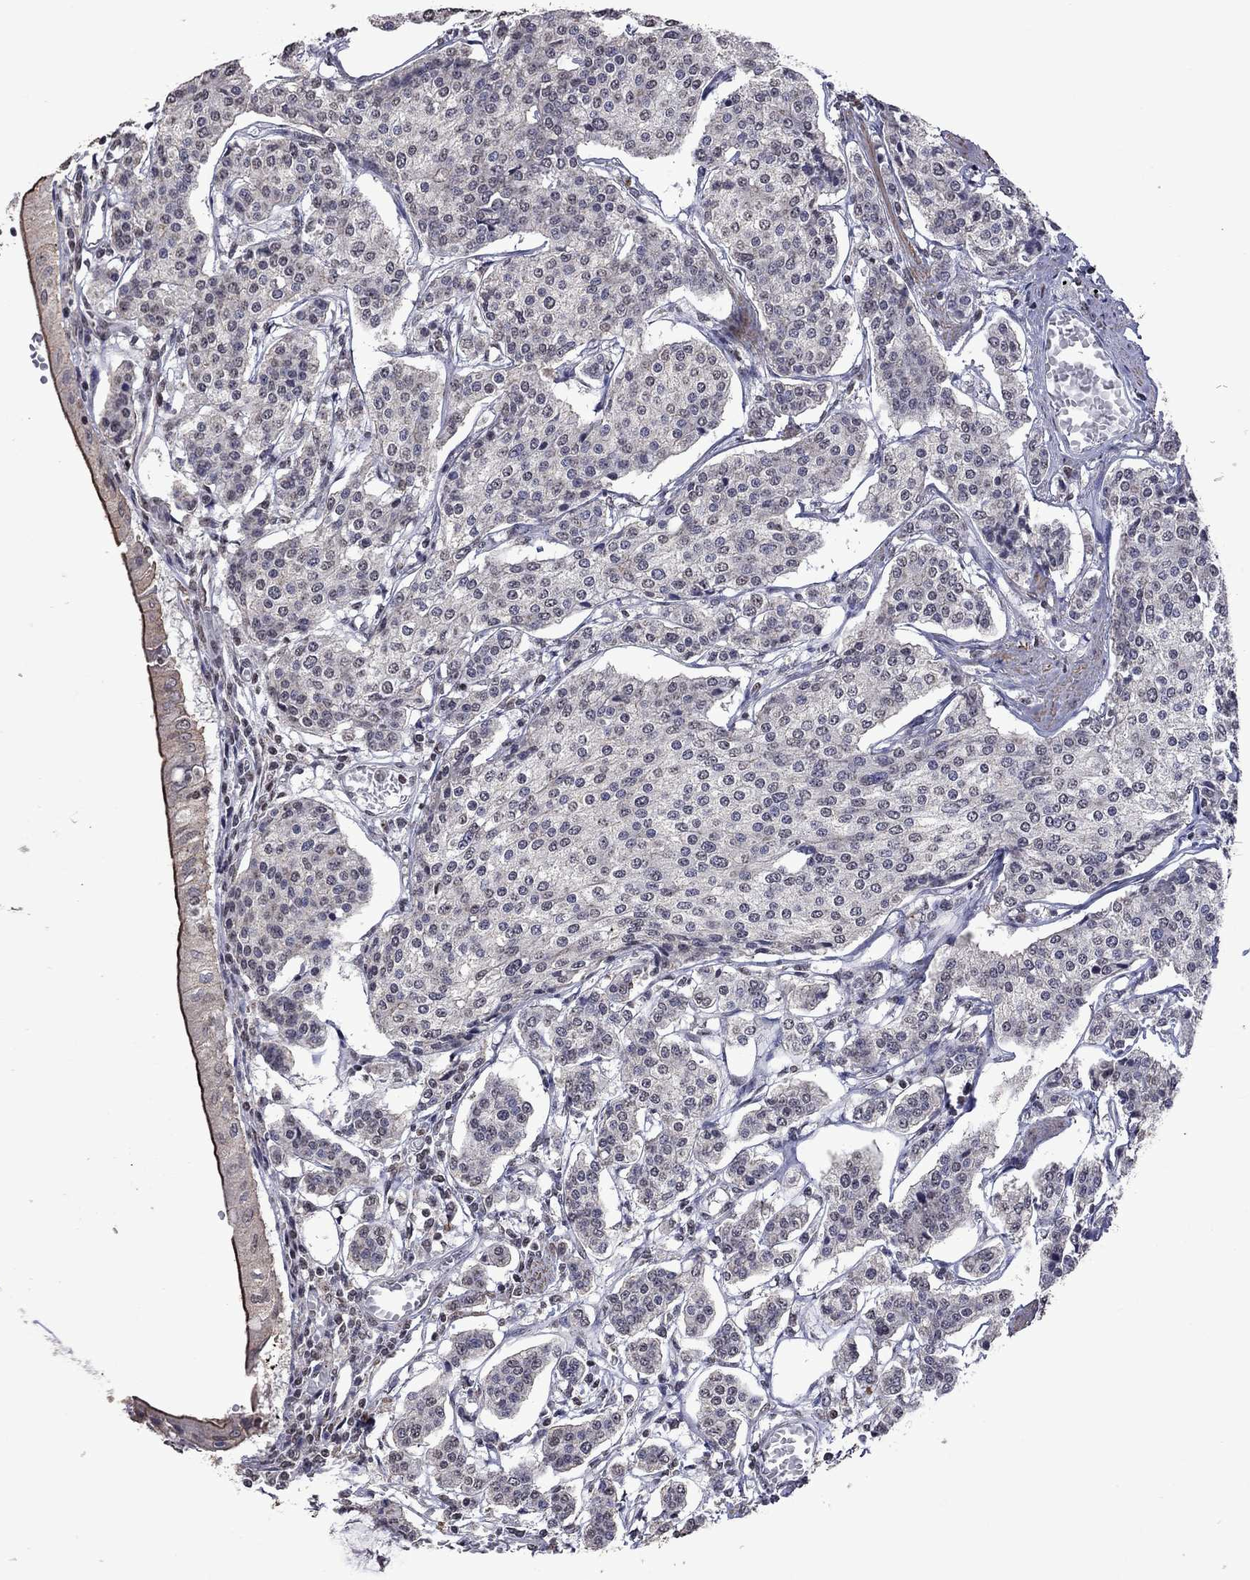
{"staining": {"intensity": "negative", "quantity": "none", "location": "none"}, "tissue": "carcinoid", "cell_type": "Tumor cells", "image_type": "cancer", "snomed": [{"axis": "morphology", "description": "Carcinoid, malignant, NOS"}, {"axis": "topography", "description": "Small intestine"}], "caption": "DAB (3,3'-diaminobenzidine) immunohistochemical staining of carcinoid reveals no significant expression in tumor cells.", "gene": "SPOUT1", "patient": {"sex": "female", "age": 65}}